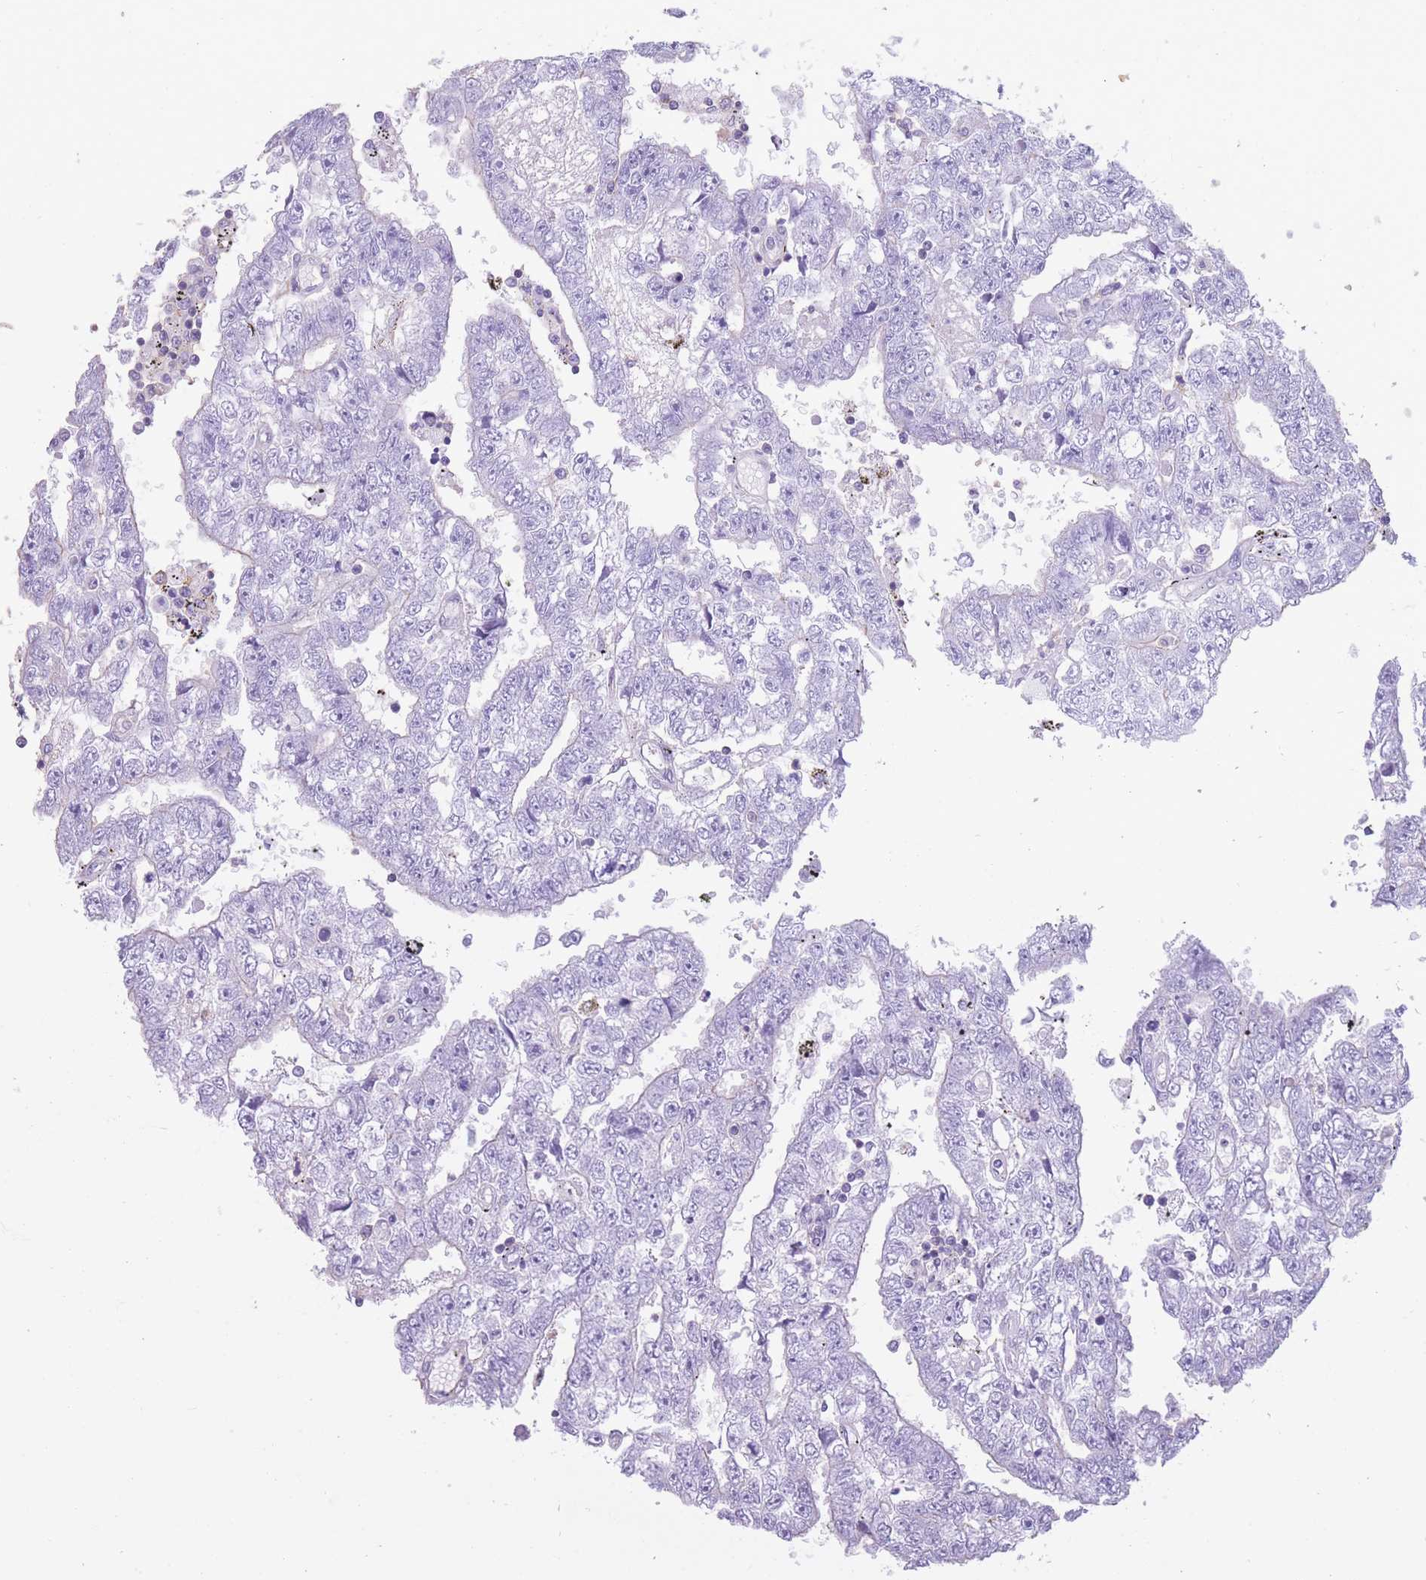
{"staining": {"intensity": "negative", "quantity": "none", "location": "none"}, "tissue": "testis cancer", "cell_type": "Tumor cells", "image_type": "cancer", "snomed": [{"axis": "morphology", "description": "Carcinoma, Embryonal, NOS"}, {"axis": "topography", "description": "Testis"}], "caption": "There is no significant staining in tumor cells of testis cancer. The staining is performed using DAB (3,3'-diaminobenzidine) brown chromogen with nuclei counter-stained in using hematoxylin.", "gene": "PDHA1", "patient": {"sex": "male", "age": 25}}